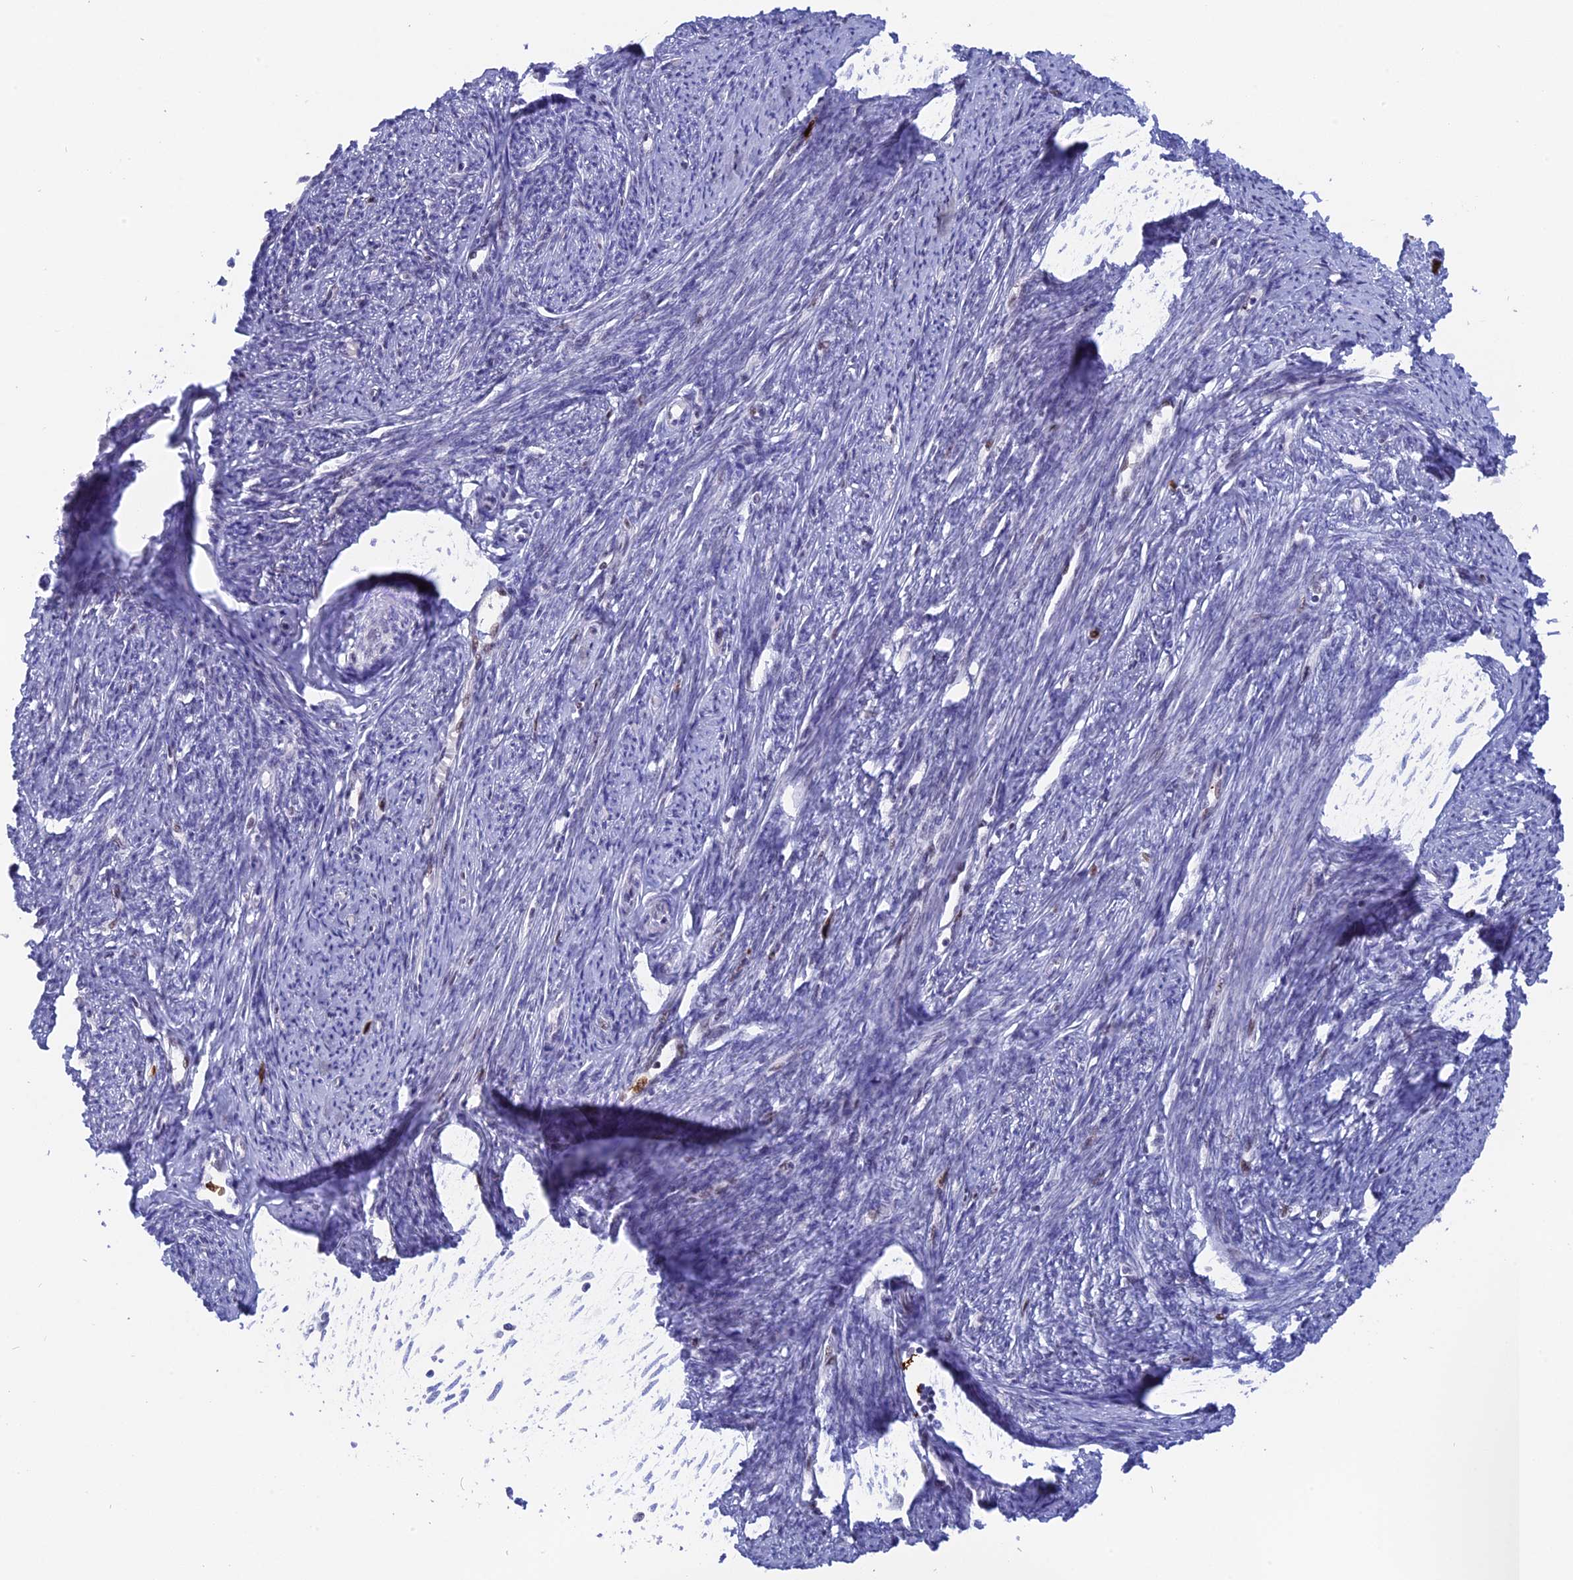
{"staining": {"intensity": "negative", "quantity": "none", "location": "none"}, "tissue": "smooth muscle", "cell_type": "Smooth muscle cells", "image_type": "normal", "snomed": [{"axis": "morphology", "description": "Normal tissue, NOS"}, {"axis": "topography", "description": "Smooth muscle"}, {"axis": "topography", "description": "Uterus"}], "caption": "This is an immunohistochemistry photomicrograph of benign smooth muscle. There is no positivity in smooth muscle cells.", "gene": "SLC26A1", "patient": {"sex": "female", "age": 59}}